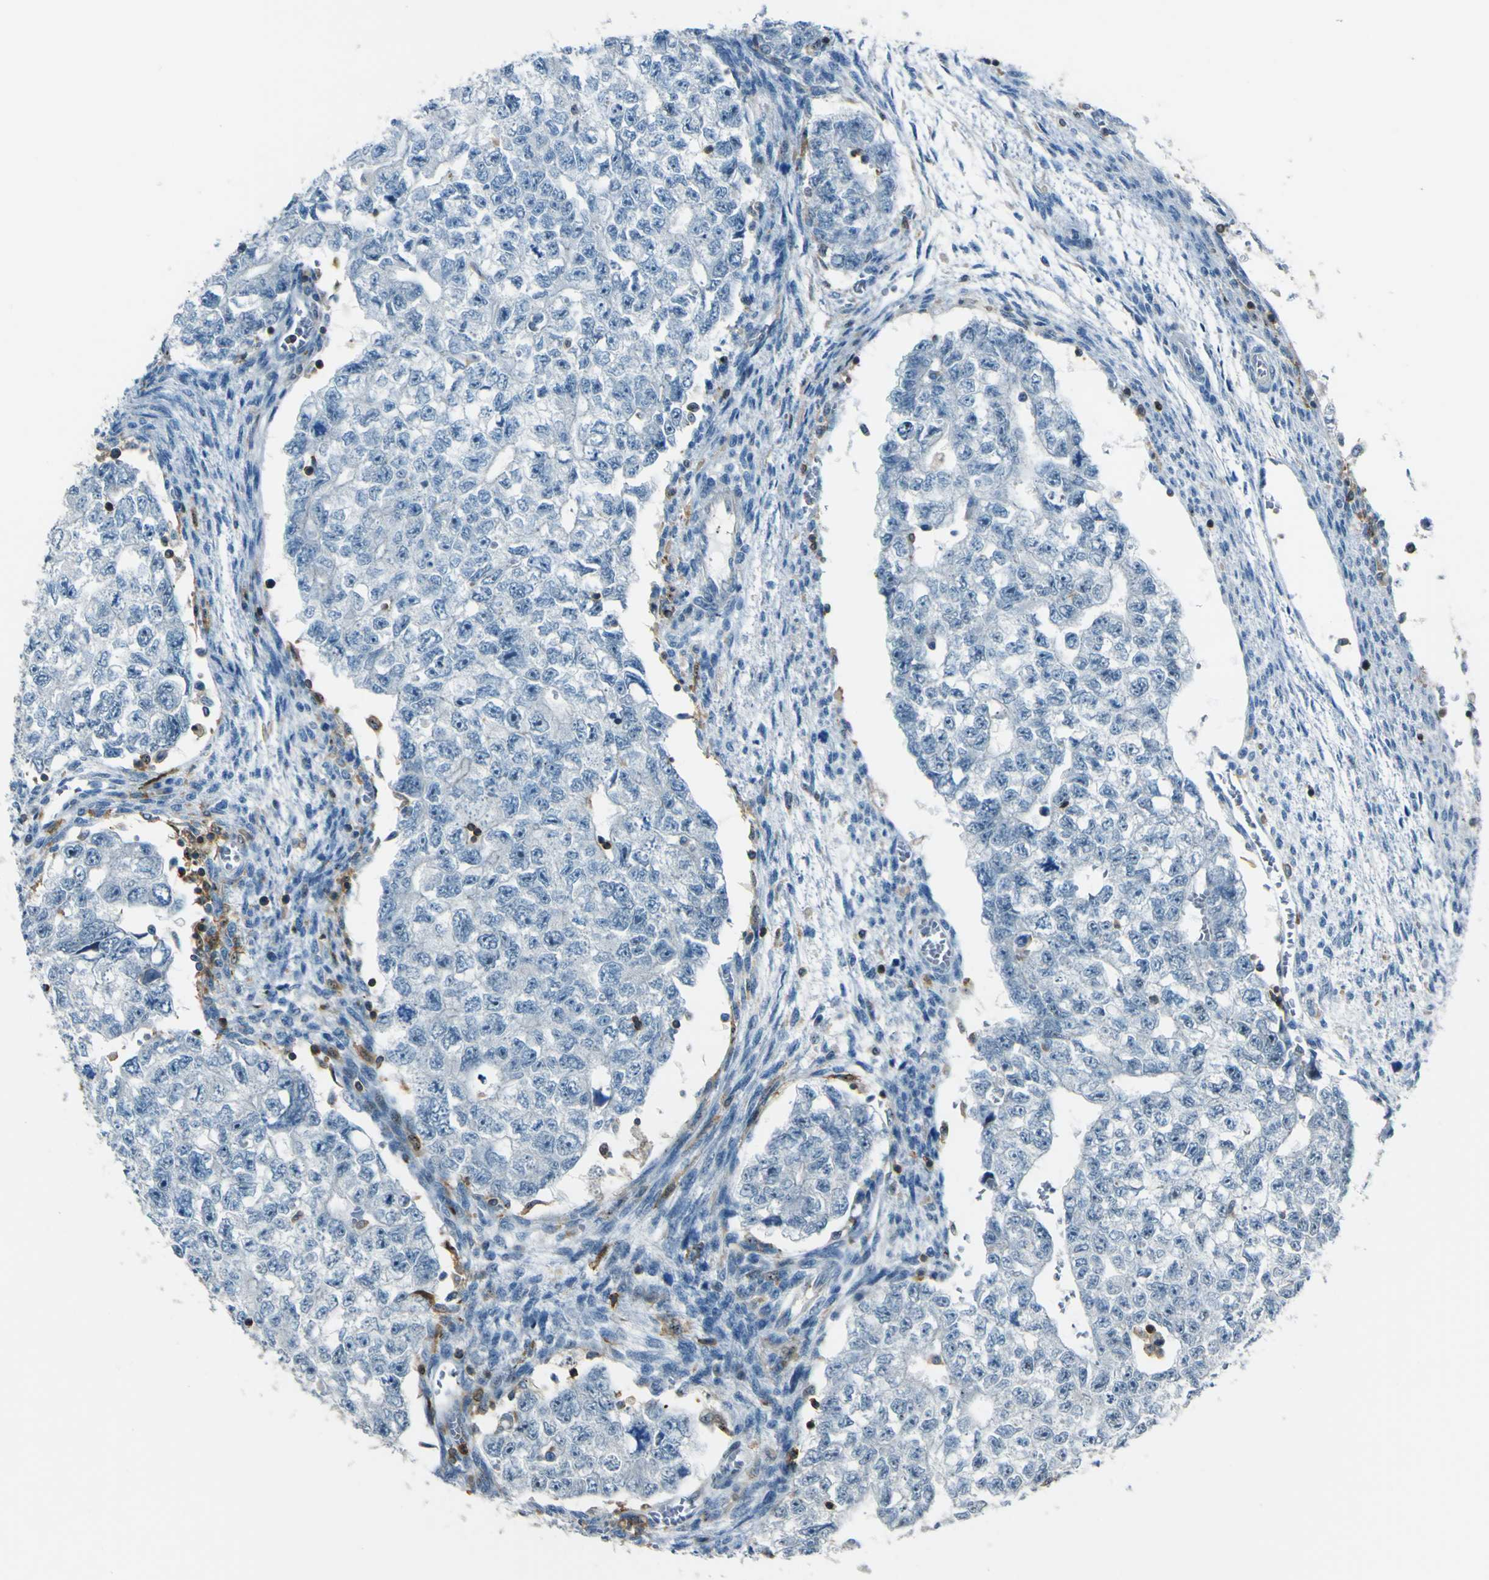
{"staining": {"intensity": "negative", "quantity": "none", "location": "none"}, "tissue": "testis cancer", "cell_type": "Tumor cells", "image_type": "cancer", "snomed": [{"axis": "morphology", "description": "Seminoma, NOS"}, {"axis": "morphology", "description": "Carcinoma, Embryonal, NOS"}, {"axis": "topography", "description": "Testis"}], "caption": "An image of human testis cancer (embryonal carcinoma) is negative for staining in tumor cells. (DAB (3,3'-diaminobenzidine) immunohistochemistry (IHC), high magnification).", "gene": "PCDHB5", "patient": {"sex": "male", "age": 38}}